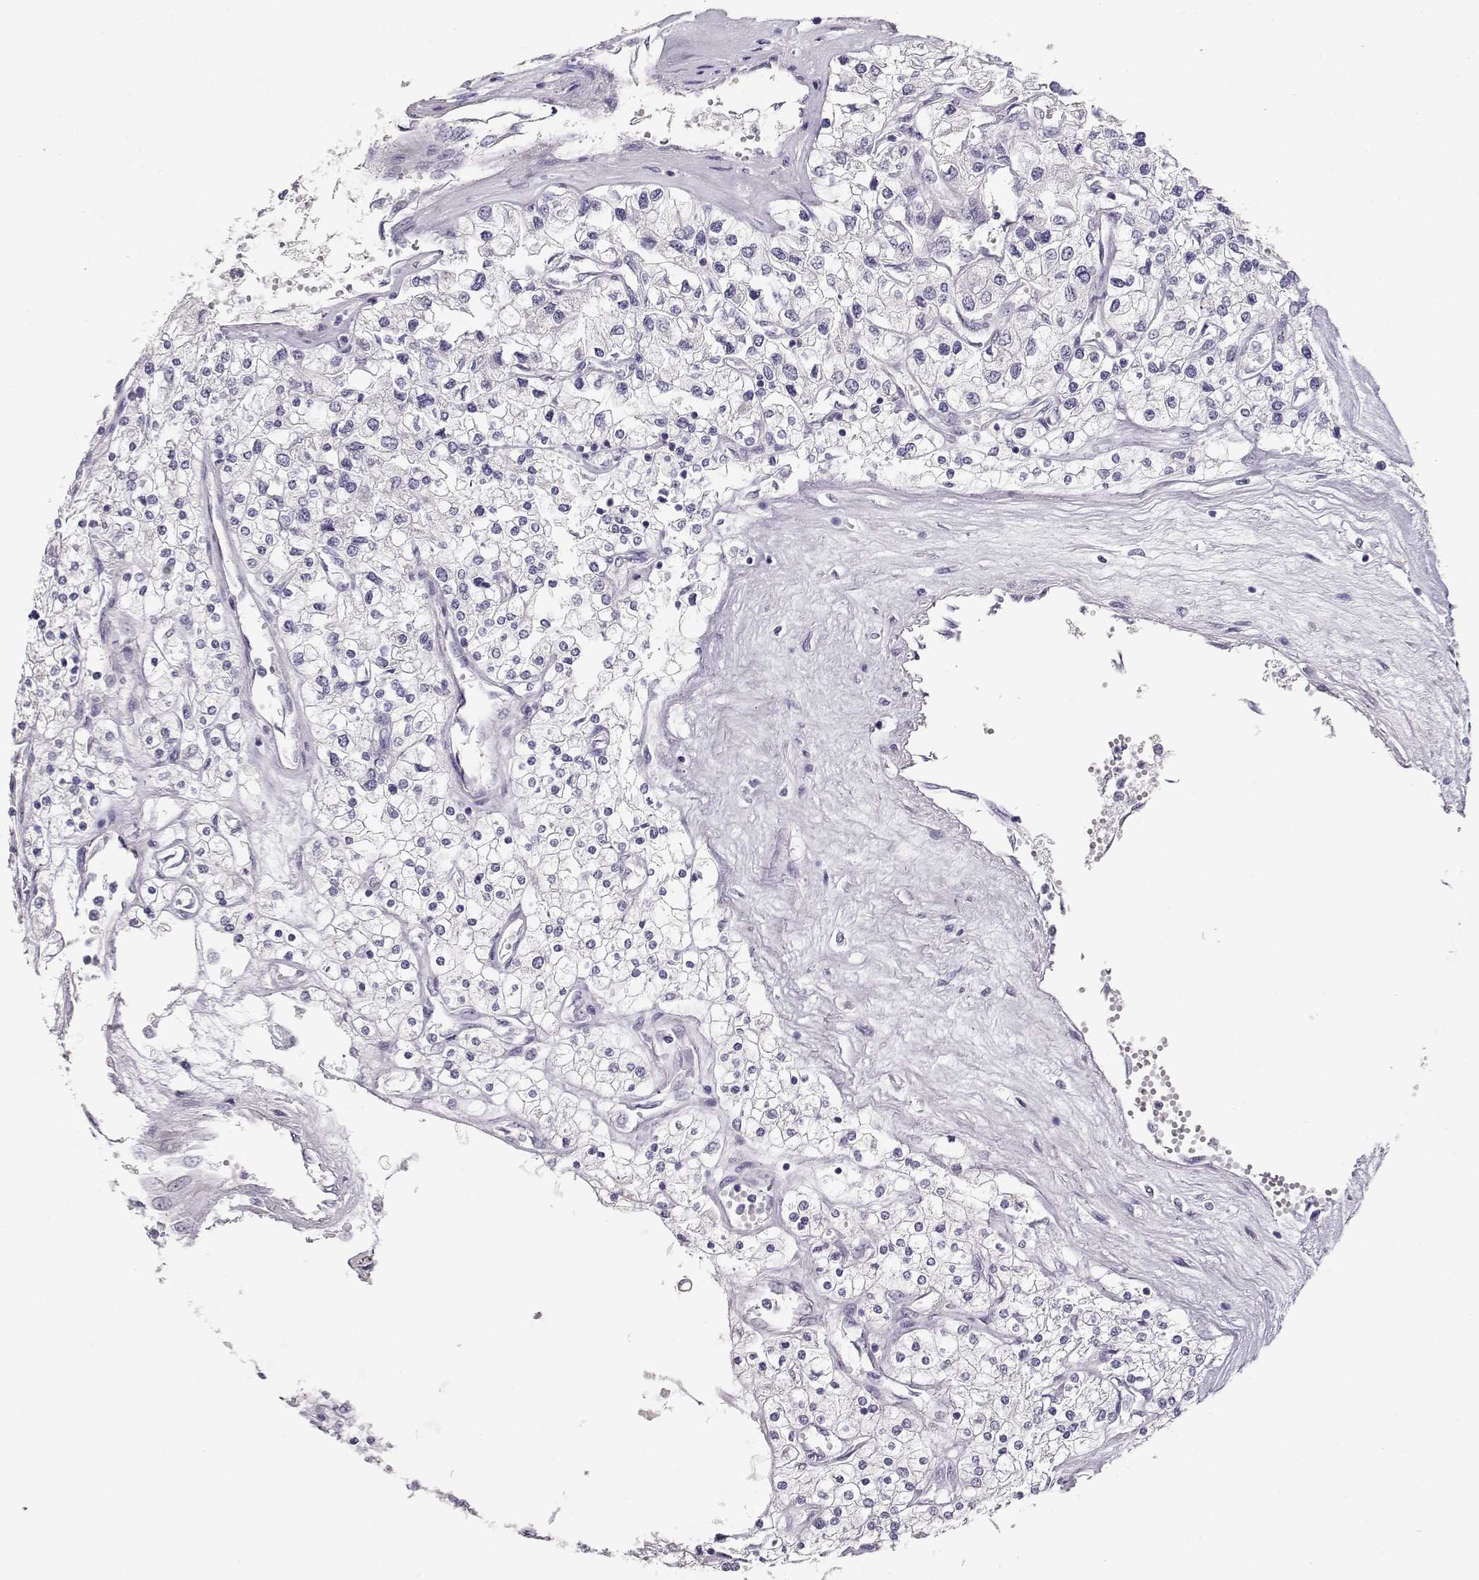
{"staining": {"intensity": "negative", "quantity": "none", "location": "none"}, "tissue": "renal cancer", "cell_type": "Tumor cells", "image_type": "cancer", "snomed": [{"axis": "morphology", "description": "Adenocarcinoma, NOS"}, {"axis": "topography", "description": "Kidney"}], "caption": "The image reveals no staining of tumor cells in renal cancer.", "gene": "MAGEC1", "patient": {"sex": "male", "age": 80}}